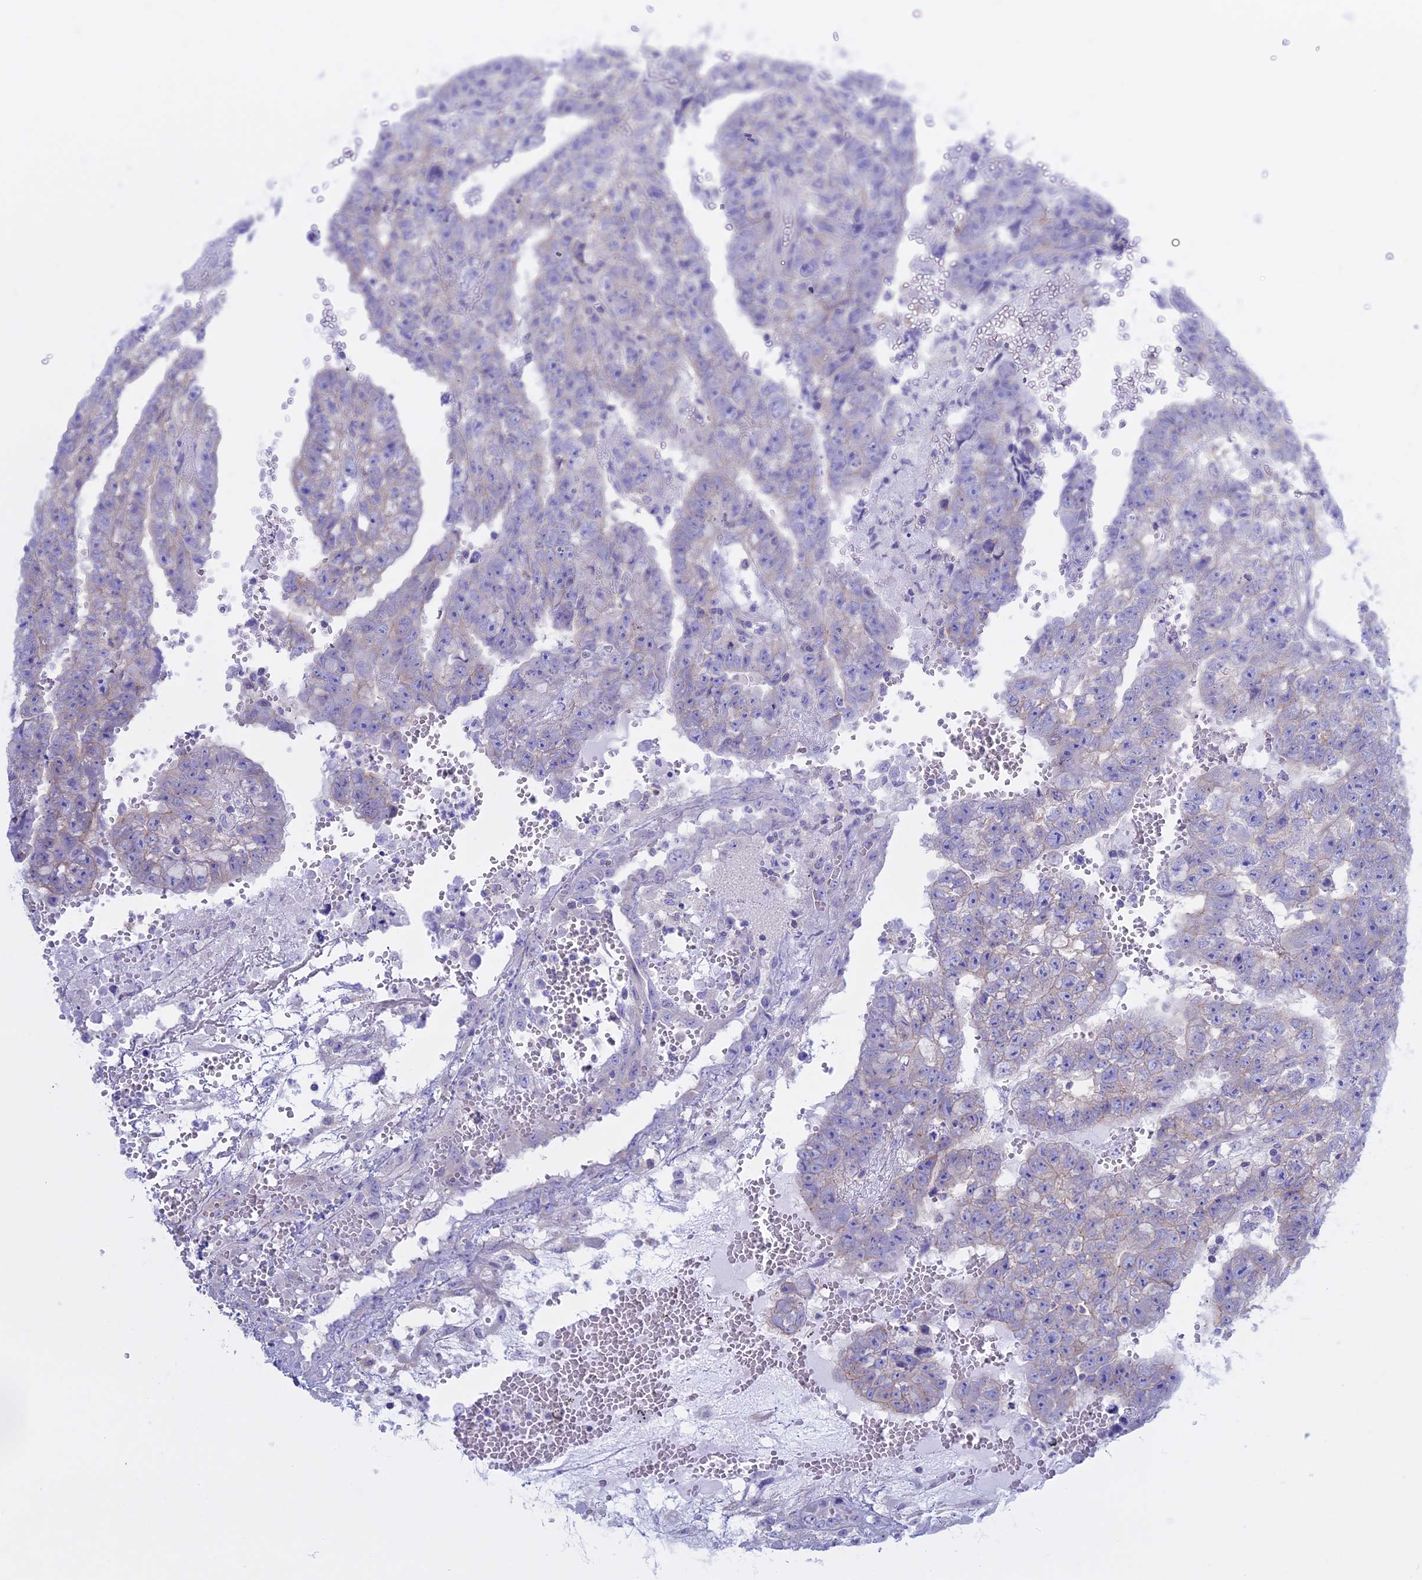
{"staining": {"intensity": "negative", "quantity": "none", "location": "none"}, "tissue": "testis cancer", "cell_type": "Tumor cells", "image_type": "cancer", "snomed": [{"axis": "morphology", "description": "Carcinoma, Embryonal, NOS"}, {"axis": "topography", "description": "Testis"}], "caption": "Photomicrograph shows no significant protein expression in tumor cells of testis embryonal carcinoma. (DAB (3,3'-diaminobenzidine) immunohistochemistry with hematoxylin counter stain).", "gene": "AHCYL1", "patient": {"sex": "male", "age": 25}}